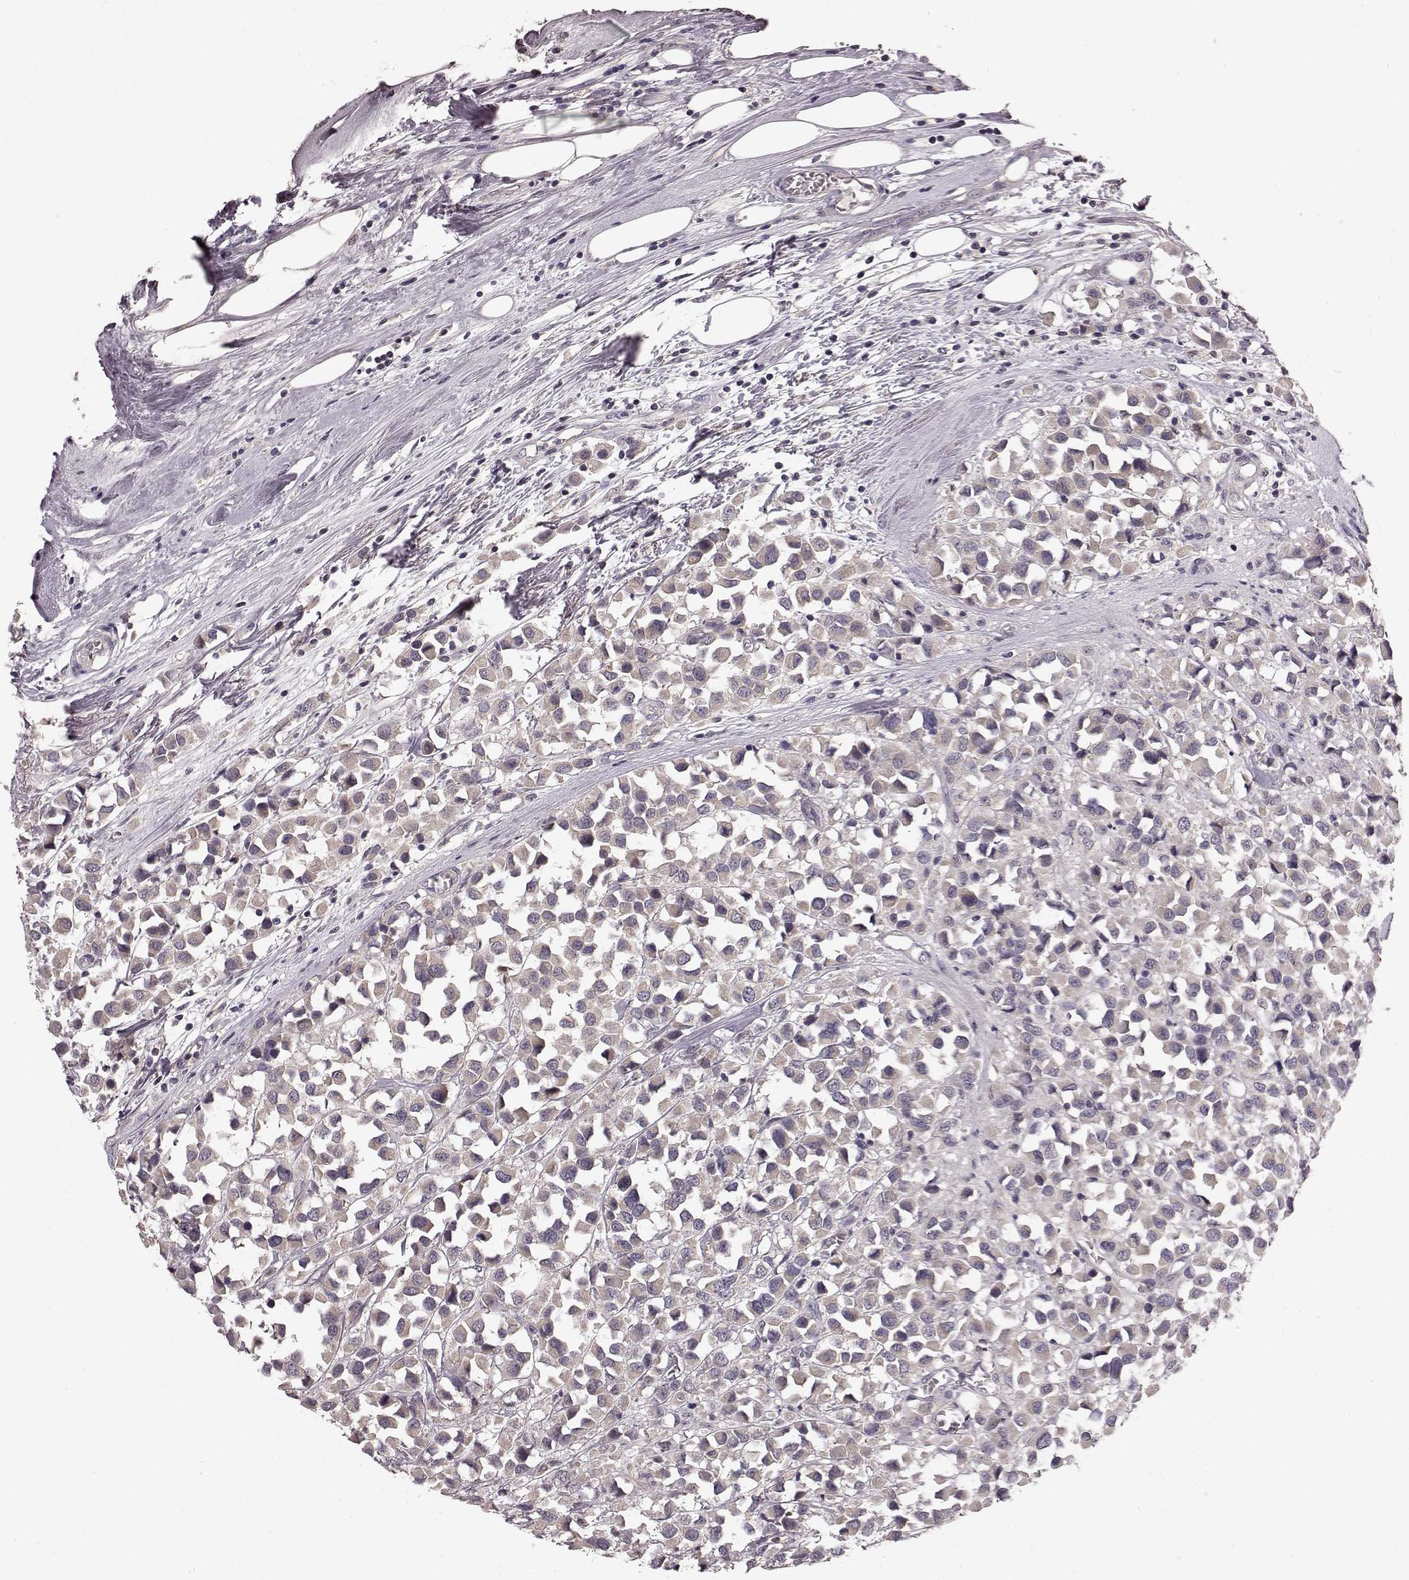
{"staining": {"intensity": "negative", "quantity": "none", "location": "none"}, "tissue": "breast cancer", "cell_type": "Tumor cells", "image_type": "cancer", "snomed": [{"axis": "morphology", "description": "Duct carcinoma"}, {"axis": "topography", "description": "Breast"}], "caption": "Tumor cells show no significant staining in intraductal carcinoma (breast). The staining was performed using DAB (3,3'-diaminobenzidine) to visualize the protein expression in brown, while the nuclei were stained in blue with hematoxylin (Magnification: 20x).", "gene": "SLC22A18", "patient": {"sex": "female", "age": 61}}